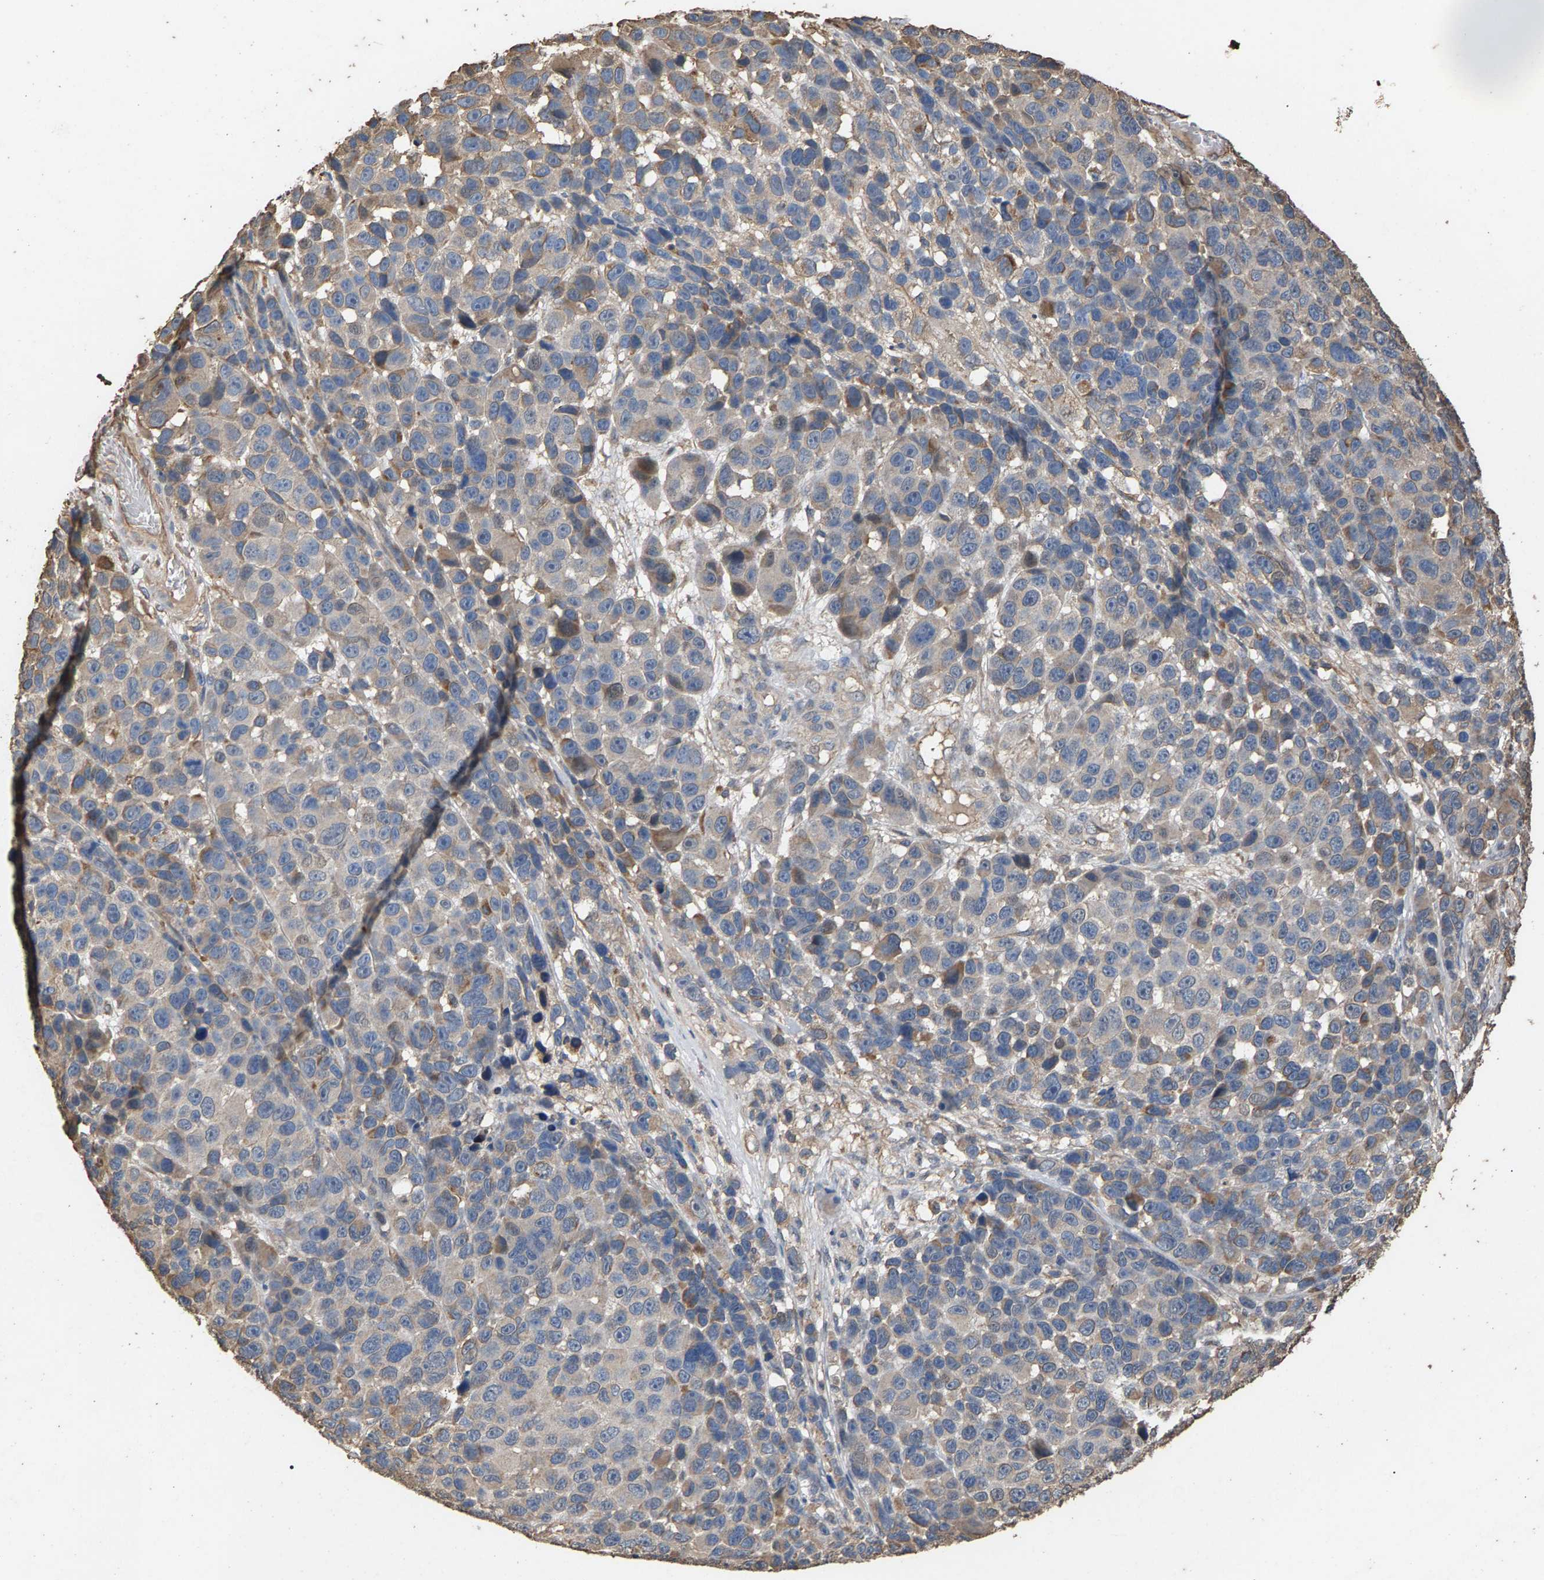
{"staining": {"intensity": "weak", "quantity": "<25%", "location": "cytoplasmic/membranous"}, "tissue": "melanoma", "cell_type": "Tumor cells", "image_type": "cancer", "snomed": [{"axis": "morphology", "description": "Malignant melanoma, NOS"}, {"axis": "topography", "description": "Skin"}], "caption": "This histopathology image is of melanoma stained with immunohistochemistry to label a protein in brown with the nuclei are counter-stained blue. There is no positivity in tumor cells.", "gene": "HTRA3", "patient": {"sex": "male", "age": 53}}